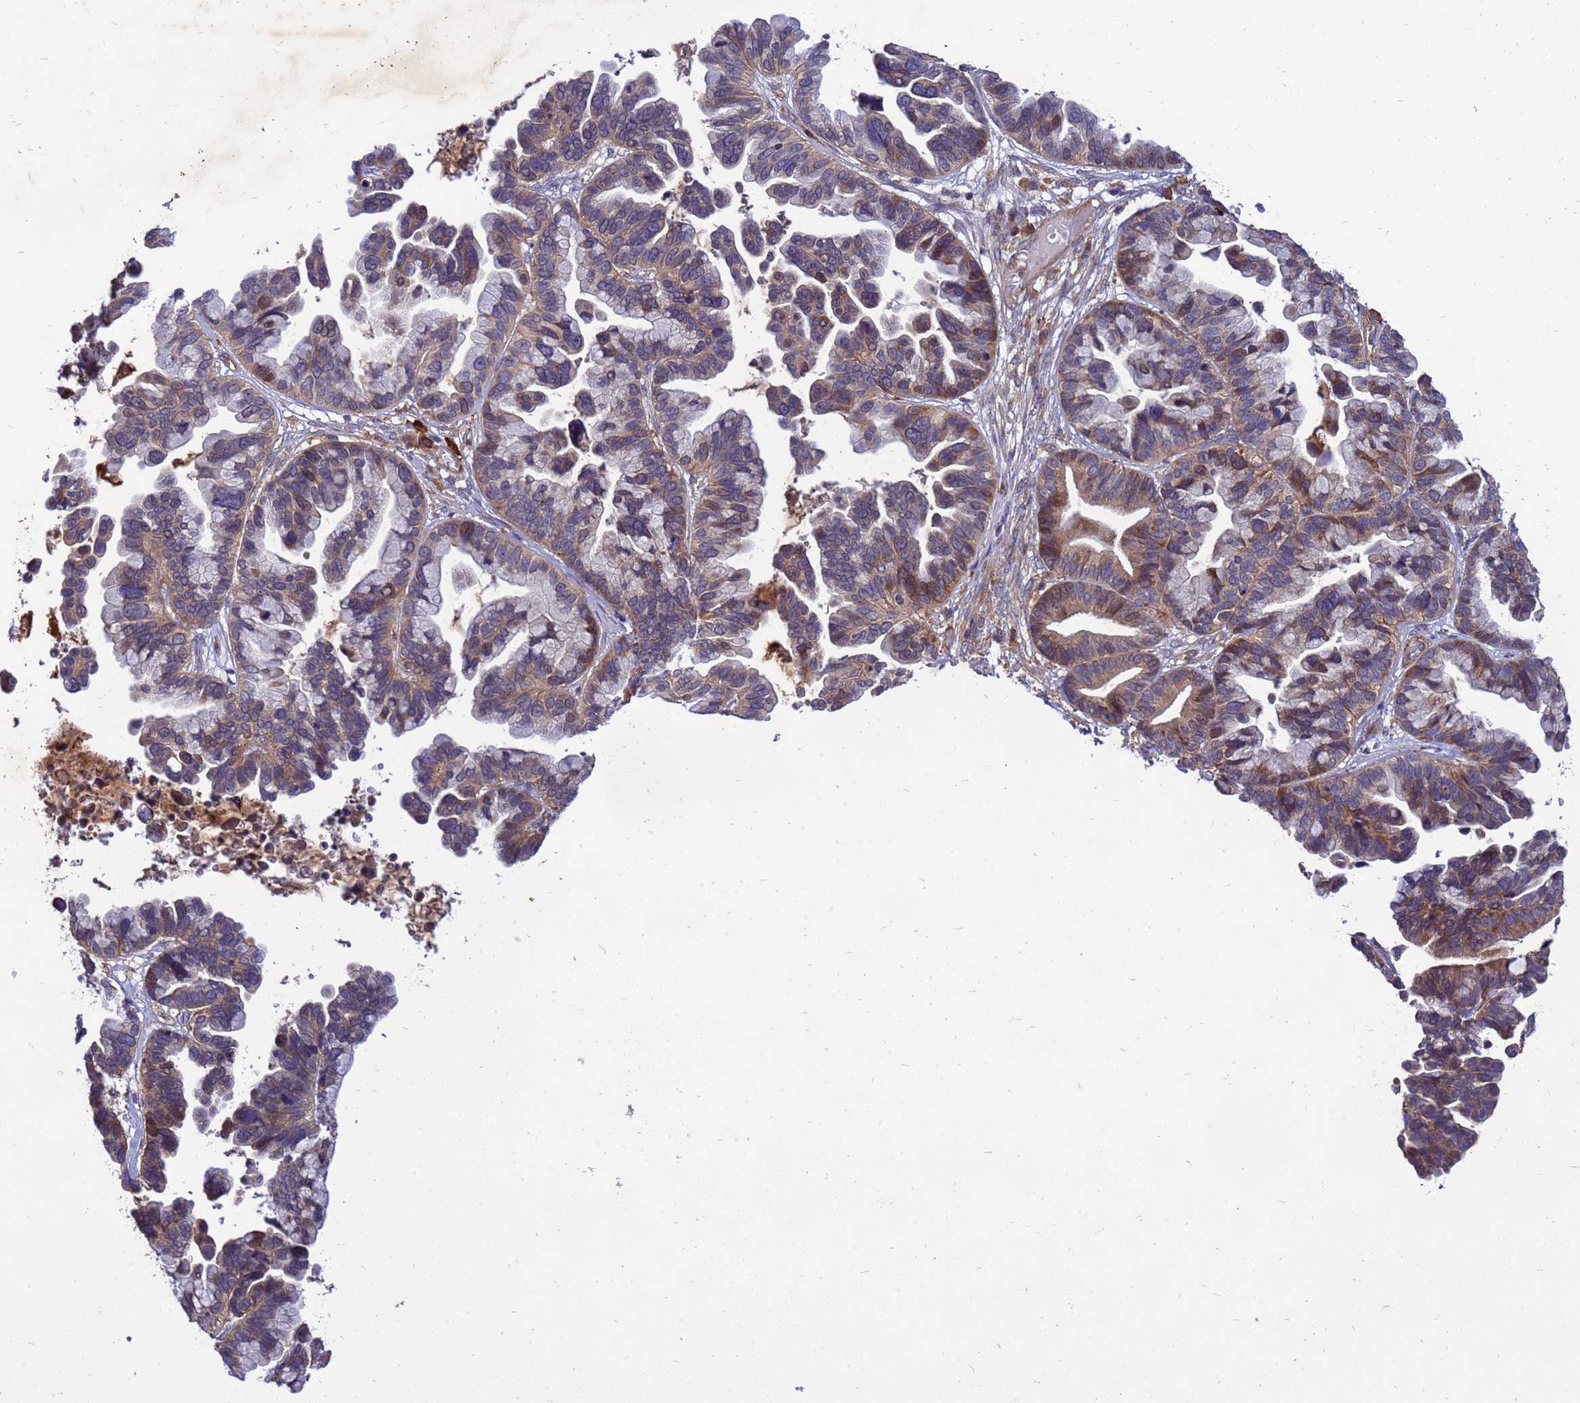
{"staining": {"intensity": "moderate", "quantity": "25%-75%", "location": "cytoplasmic/membranous"}, "tissue": "ovarian cancer", "cell_type": "Tumor cells", "image_type": "cancer", "snomed": [{"axis": "morphology", "description": "Cystadenocarcinoma, serous, NOS"}, {"axis": "topography", "description": "Ovary"}], "caption": "Protein expression by immunohistochemistry demonstrates moderate cytoplasmic/membranous expression in approximately 25%-75% of tumor cells in ovarian serous cystadenocarcinoma. (DAB (3,3'-diaminobenzidine) = brown stain, brightfield microscopy at high magnification).", "gene": "RNF215", "patient": {"sex": "female", "age": 56}}